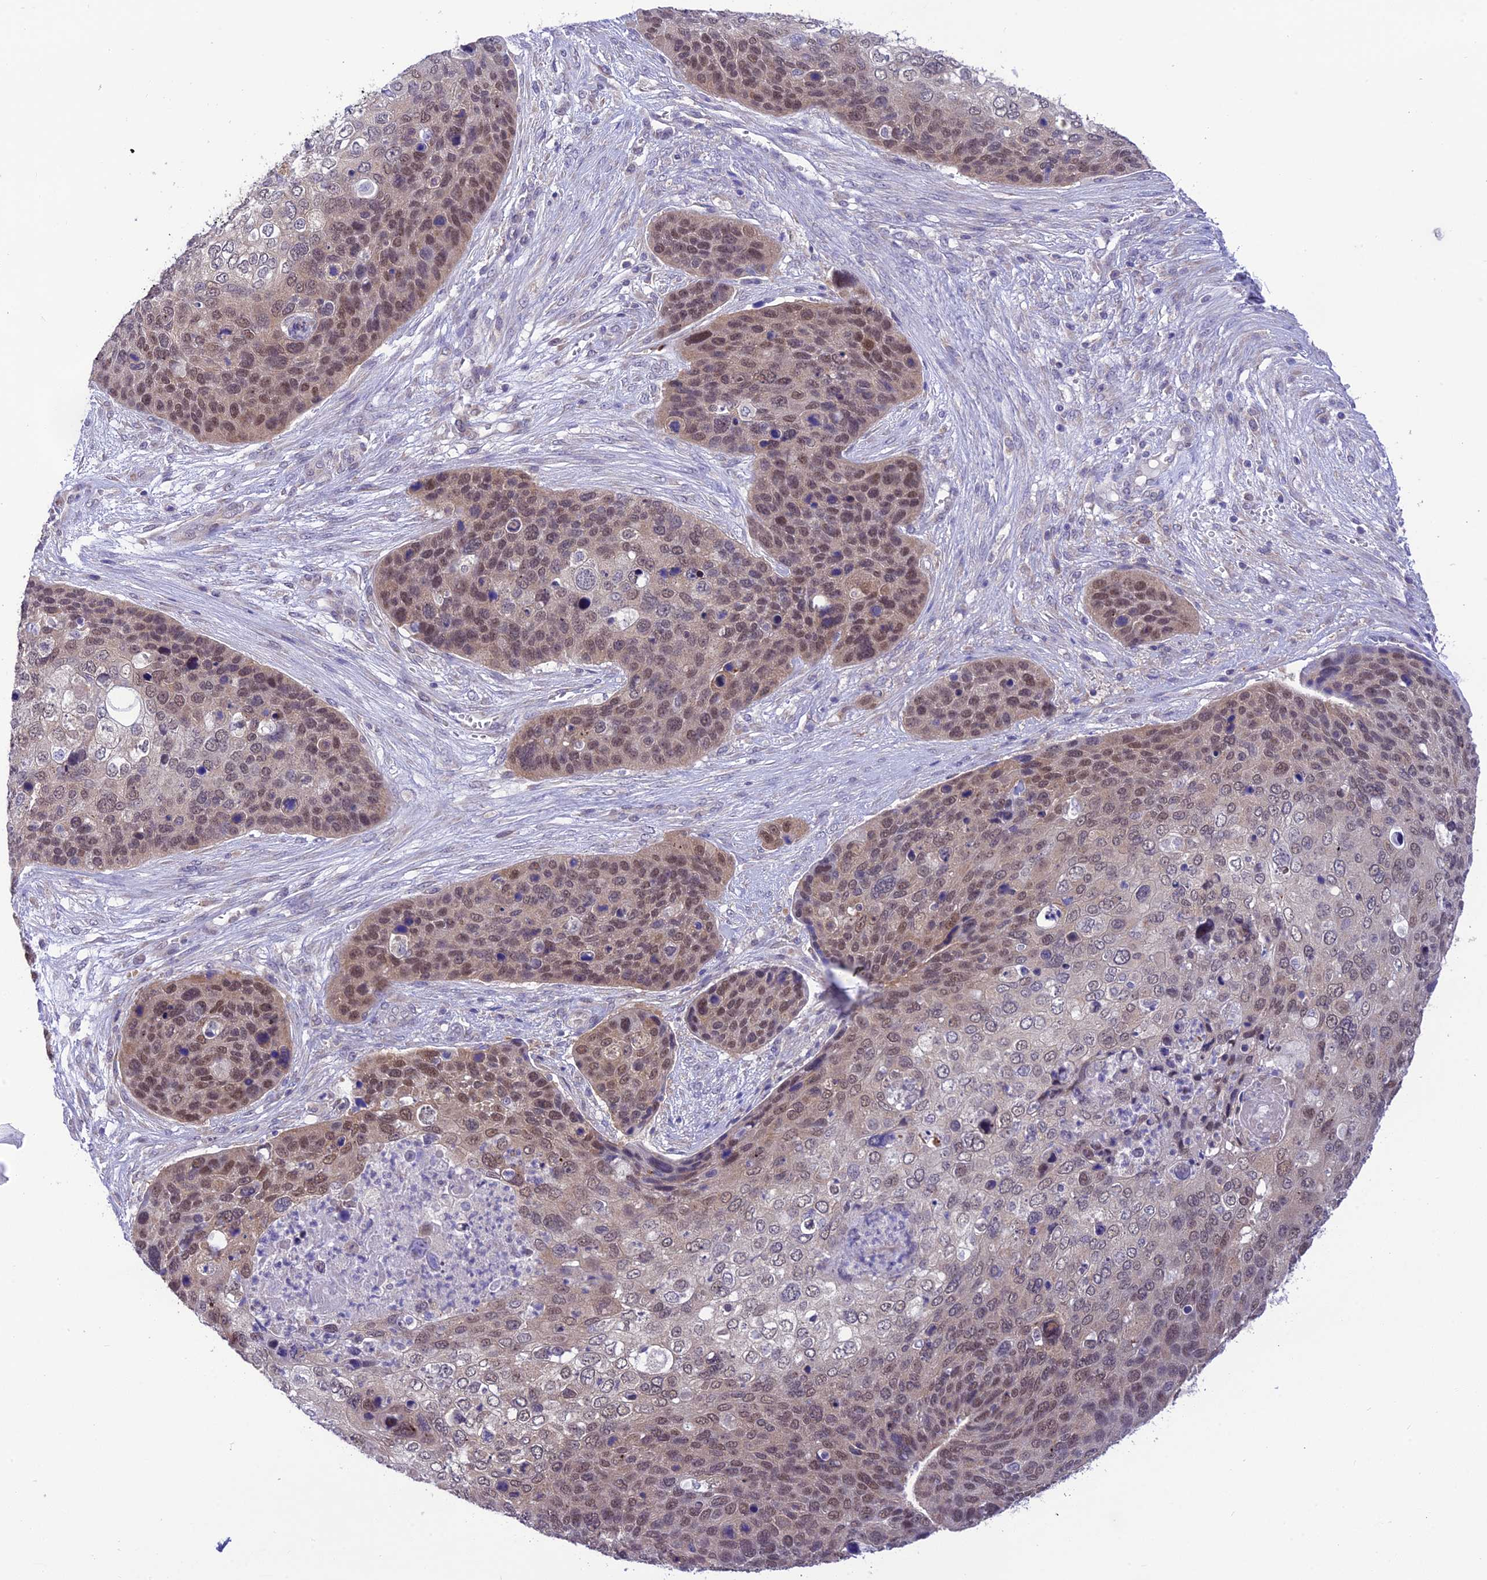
{"staining": {"intensity": "moderate", "quantity": "25%-75%", "location": "nuclear"}, "tissue": "skin cancer", "cell_type": "Tumor cells", "image_type": "cancer", "snomed": [{"axis": "morphology", "description": "Basal cell carcinoma"}, {"axis": "topography", "description": "Skin"}], "caption": "Immunohistochemistry of human skin cancer demonstrates medium levels of moderate nuclear positivity in about 25%-75% of tumor cells. The staining was performed using DAB (3,3'-diaminobenzidine), with brown indicating positive protein expression. Nuclei are stained blue with hematoxylin.", "gene": "RNF126", "patient": {"sex": "female", "age": 74}}